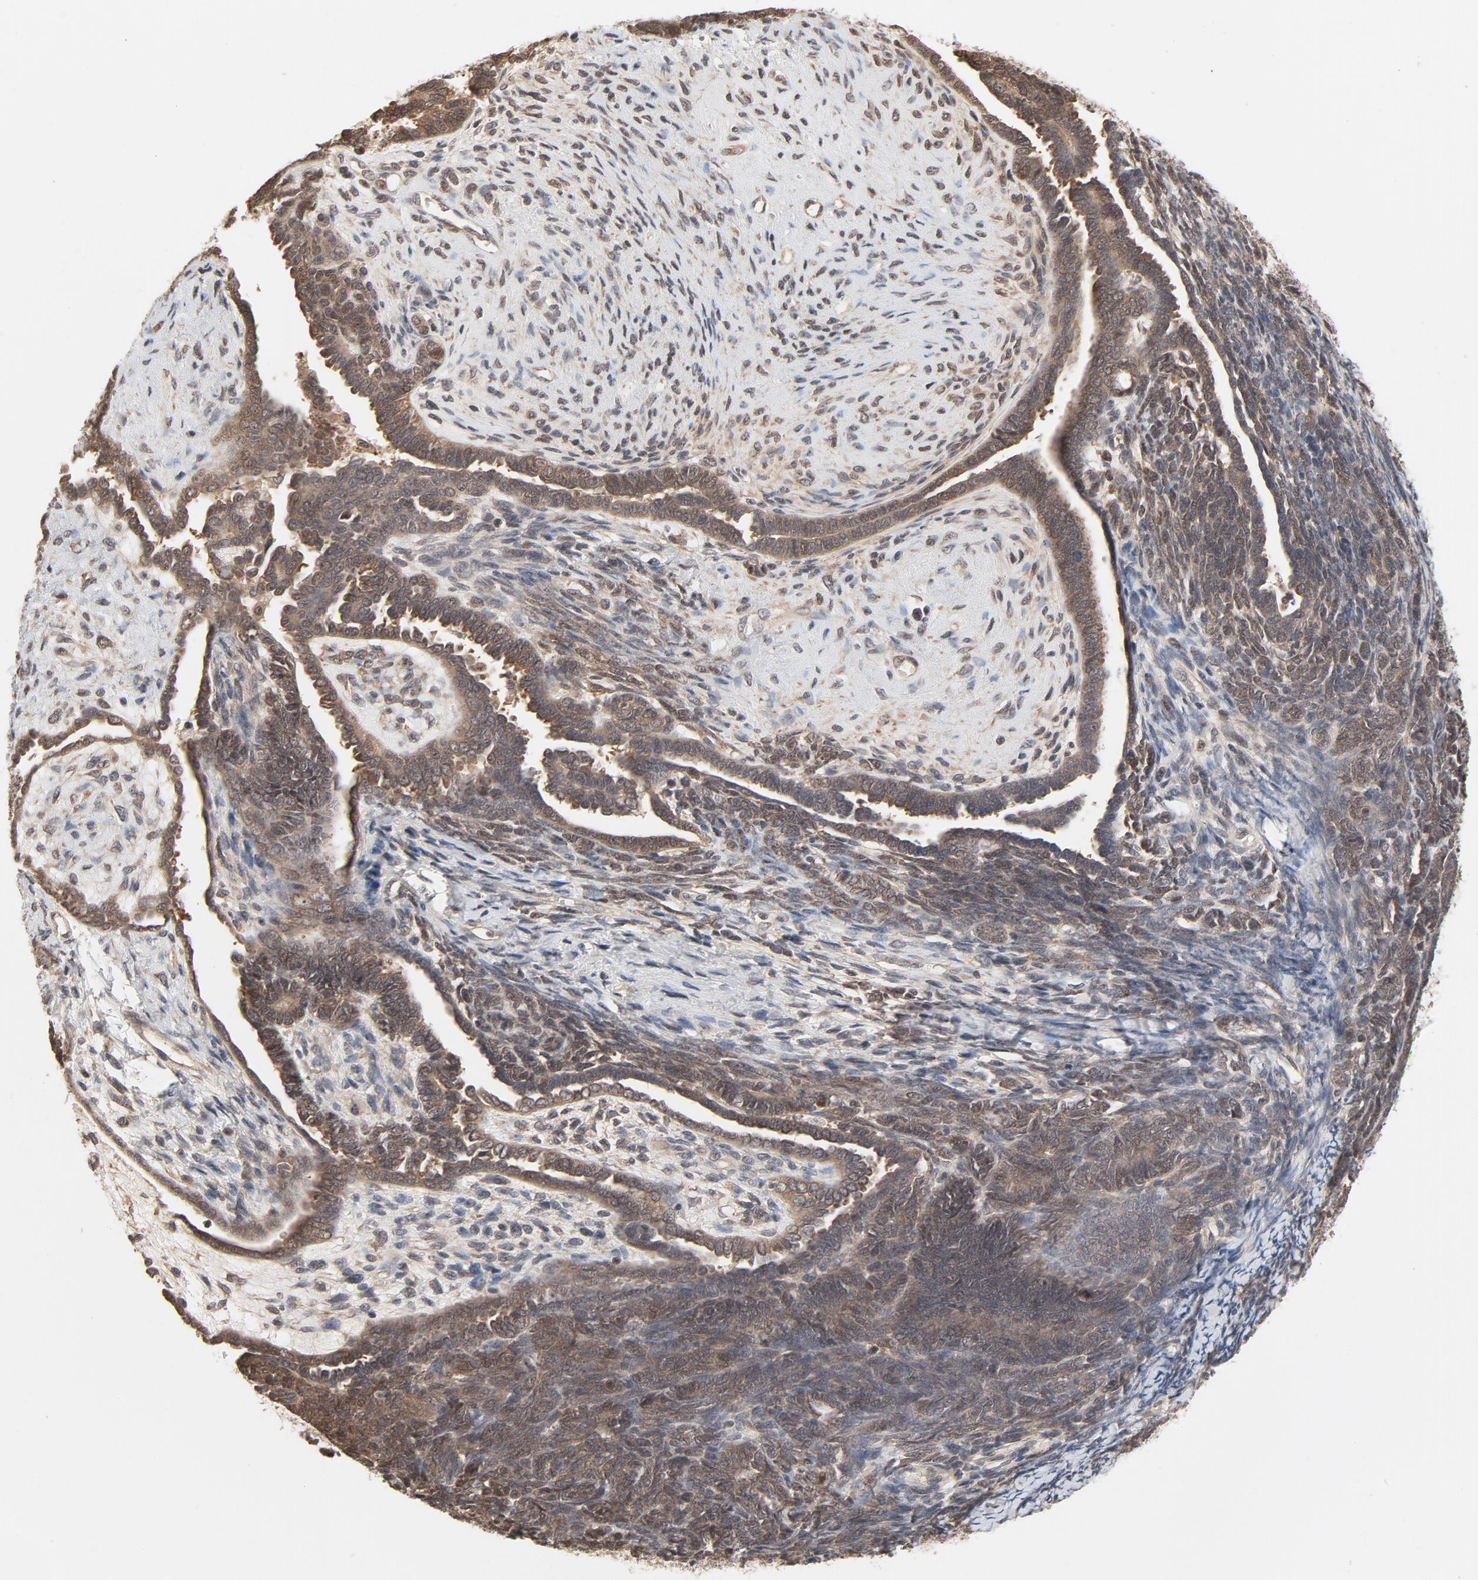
{"staining": {"intensity": "moderate", "quantity": "25%-75%", "location": "cytoplasmic/membranous,nuclear"}, "tissue": "endometrial cancer", "cell_type": "Tumor cells", "image_type": "cancer", "snomed": [{"axis": "morphology", "description": "Neoplasm, malignant, NOS"}, {"axis": "topography", "description": "Endometrium"}], "caption": "Immunohistochemistry (IHC) staining of endometrial neoplasm (malignant), which displays medium levels of moderate cytoplasmic/membranous and nuclear staining in about 25%-75% of tumor cells indicating moderate cytoplasmic/membranous and nuclear protein positivity. The staining was performed using DAB (3,3'-diaminobenzidine) (brown) for protein detection and nuclei were counterstained in hematoxylin (blue).", "gene": "NEDD8", "patient": {"sex": "female", "age": 74}}